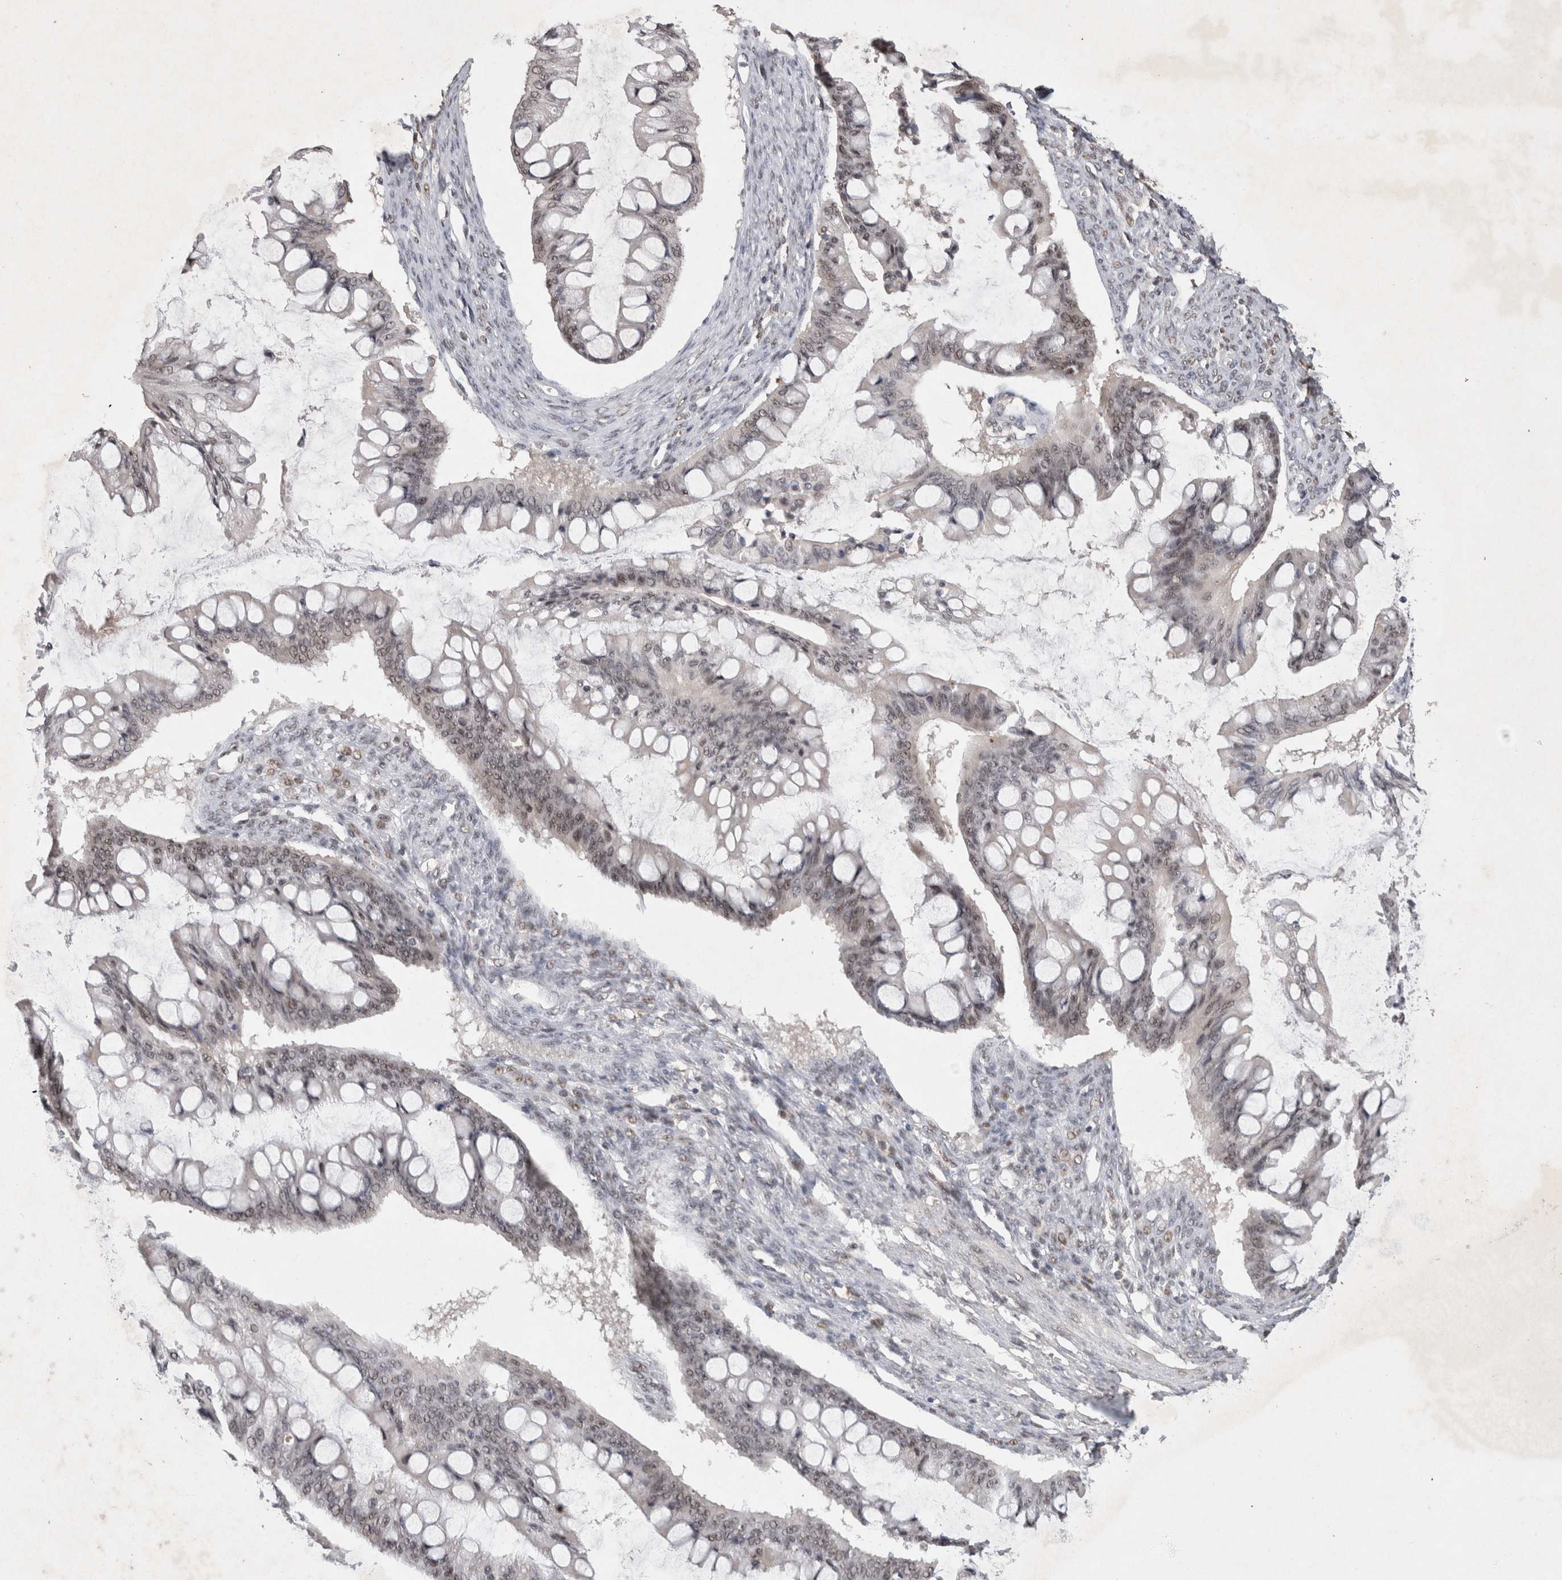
{"staining": {"intensity": "weak", "quantity": ">75%", "location": "nuclear"}, "tissue": "ovarian cancer", "cell_type": "Tumor cells", "image_type": "cancer", "snomed": [{"axis": "morphology", "description": "Cystadenocarcinoma, mucinous, NOS"}, {"axis": "topography", "description": "Ovary"}], "caption": "Ovarian mucinous cystadenocarcinoma was stained to show a protein in brown. There is low levels of weak nuclear expression in about >75% of tumor cells.", "gene": "XRCC5", "patient": {"sex": "female", "age": 73}}